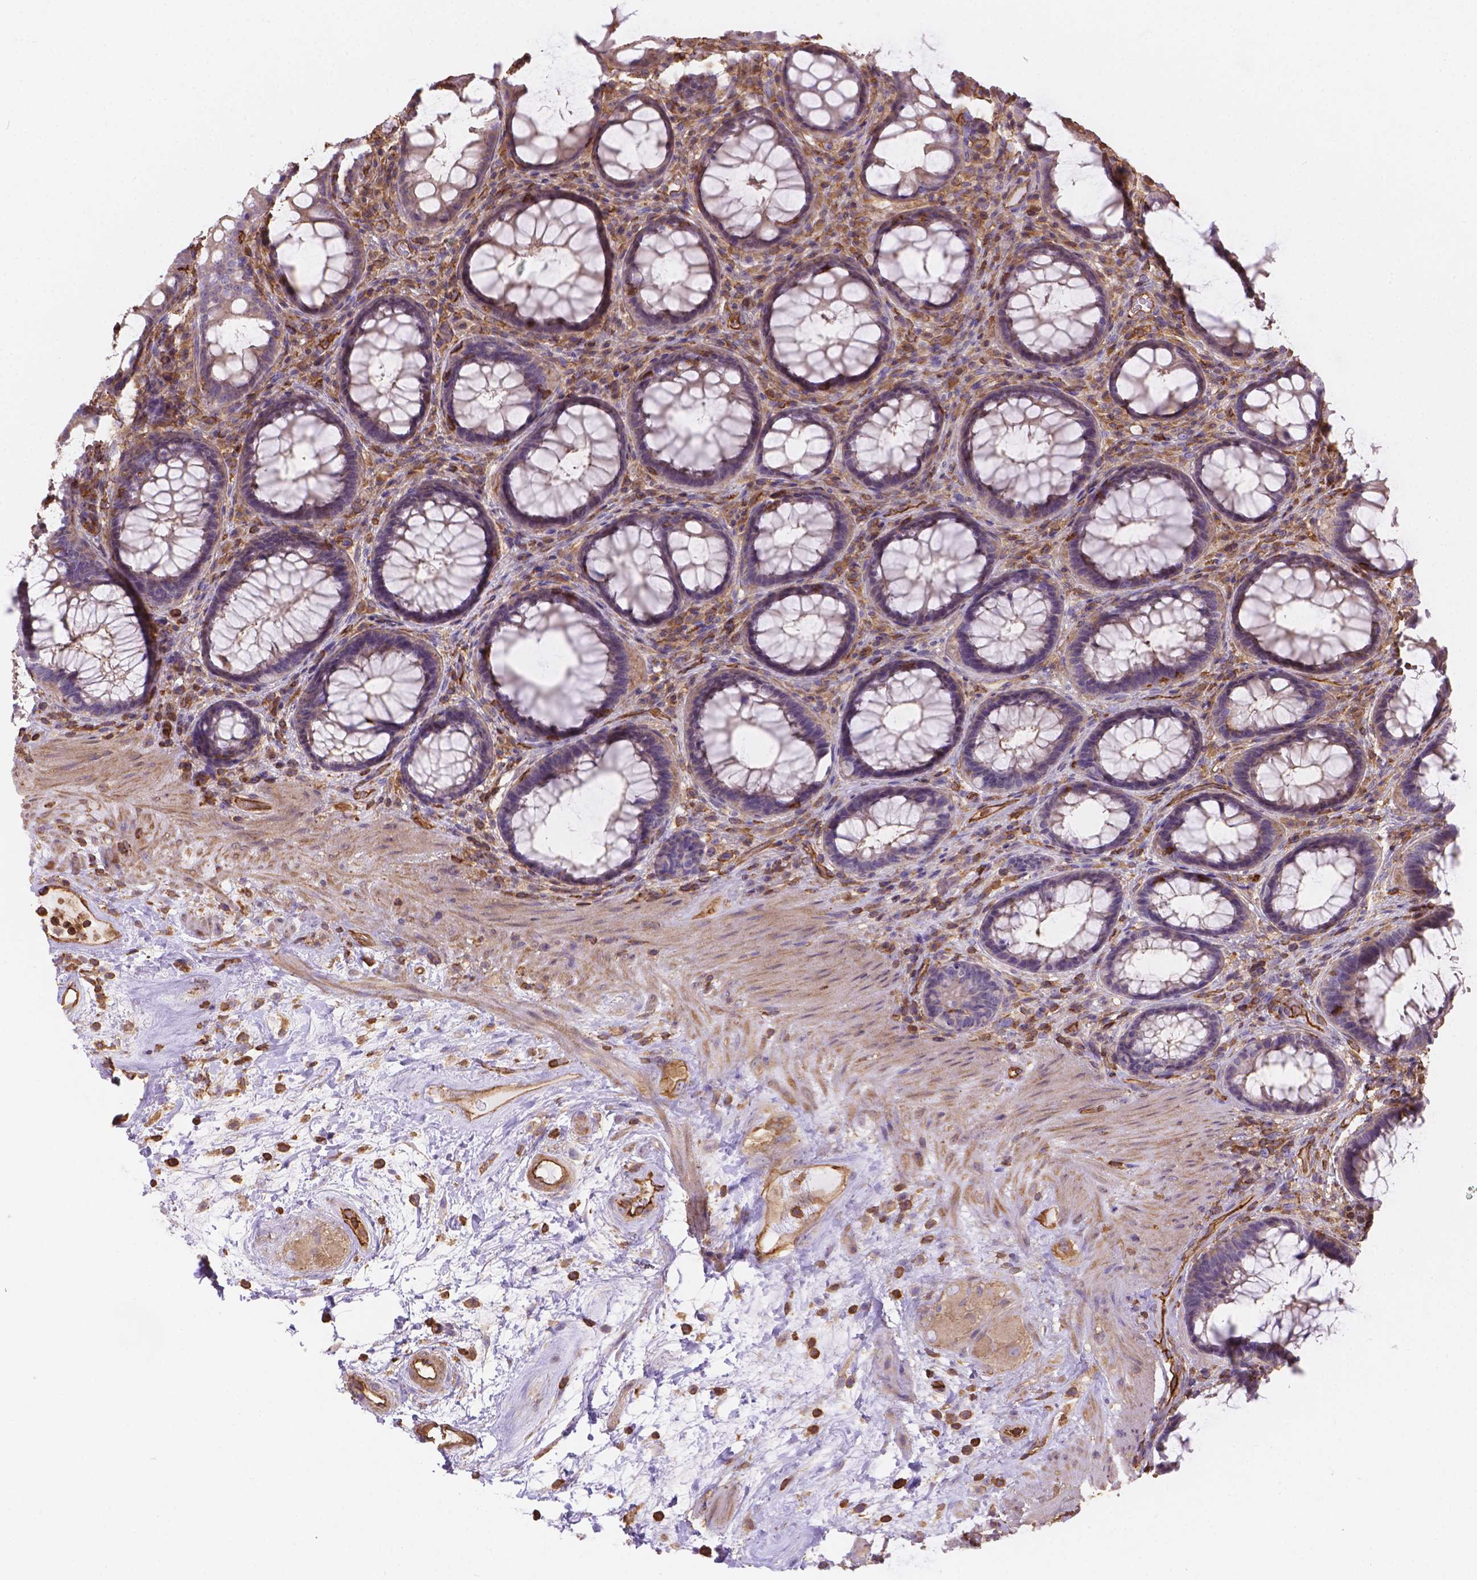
{"staining": {"intensity": "weak", "quantity": "<25%", "location": "cytoplasmic/membranous"}, "tissue": "rectum", "cell_type": "Glandular cells", "image_type": "normal", "snomed": [{"axis": "morphology", "description": "Normal tissue, NOS"}, {"axis": "topography", "description": "Rectum"}], "caption": "High magnification brightfield microscopy of unremarkable rectum stained with DAB (3,3'-diaminobenzidine) (brown) and counterstained with hematoxylin (blue): glandular cells show no significant positivity.", "gene": "DMWD", "patient": {"sex": "male", "age": 72}}